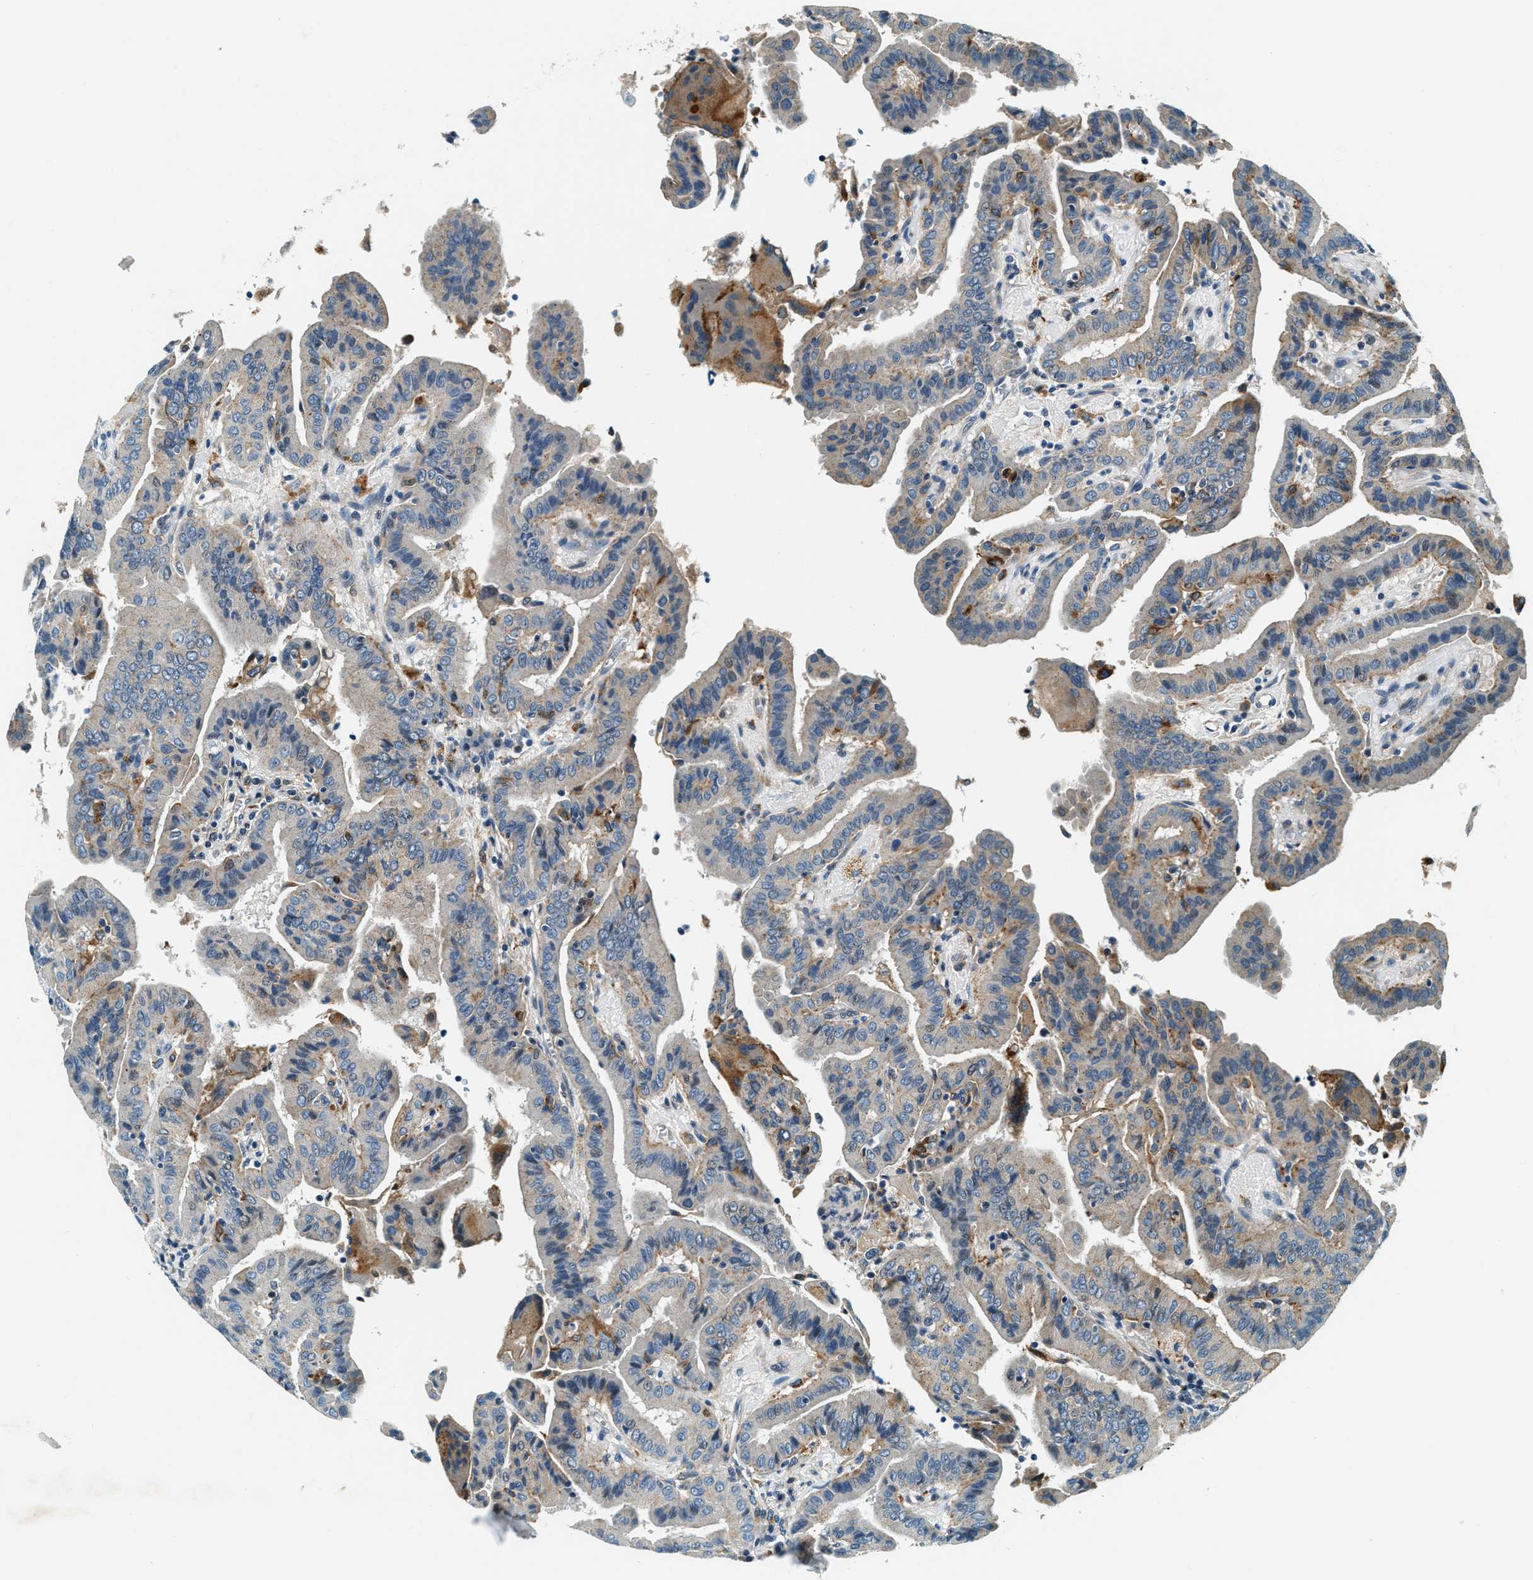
{"staining": {"intensity": "moderate", "quantity": "<25%", "location": "cytoplasmic/membranous"}, "tissue": "thyroid cancer", "cell_type": "Tumor cells", "image_type": "cancer", "snomed": [{"axis": "morphology", "description": "Papillary adenocarcinoma, NOS"}, {"axis": "topography", "description": "Thyroid gland"}], "caption": "The image displays immunohistochemical staining of thyroid papillary adenocarcinoma. There is moderate cytoplasmic/membranous expression is appreciated in about <25% of tumor cells.", "gene": "C2orf66", "patient": {"sex": "male", "age": 33}}